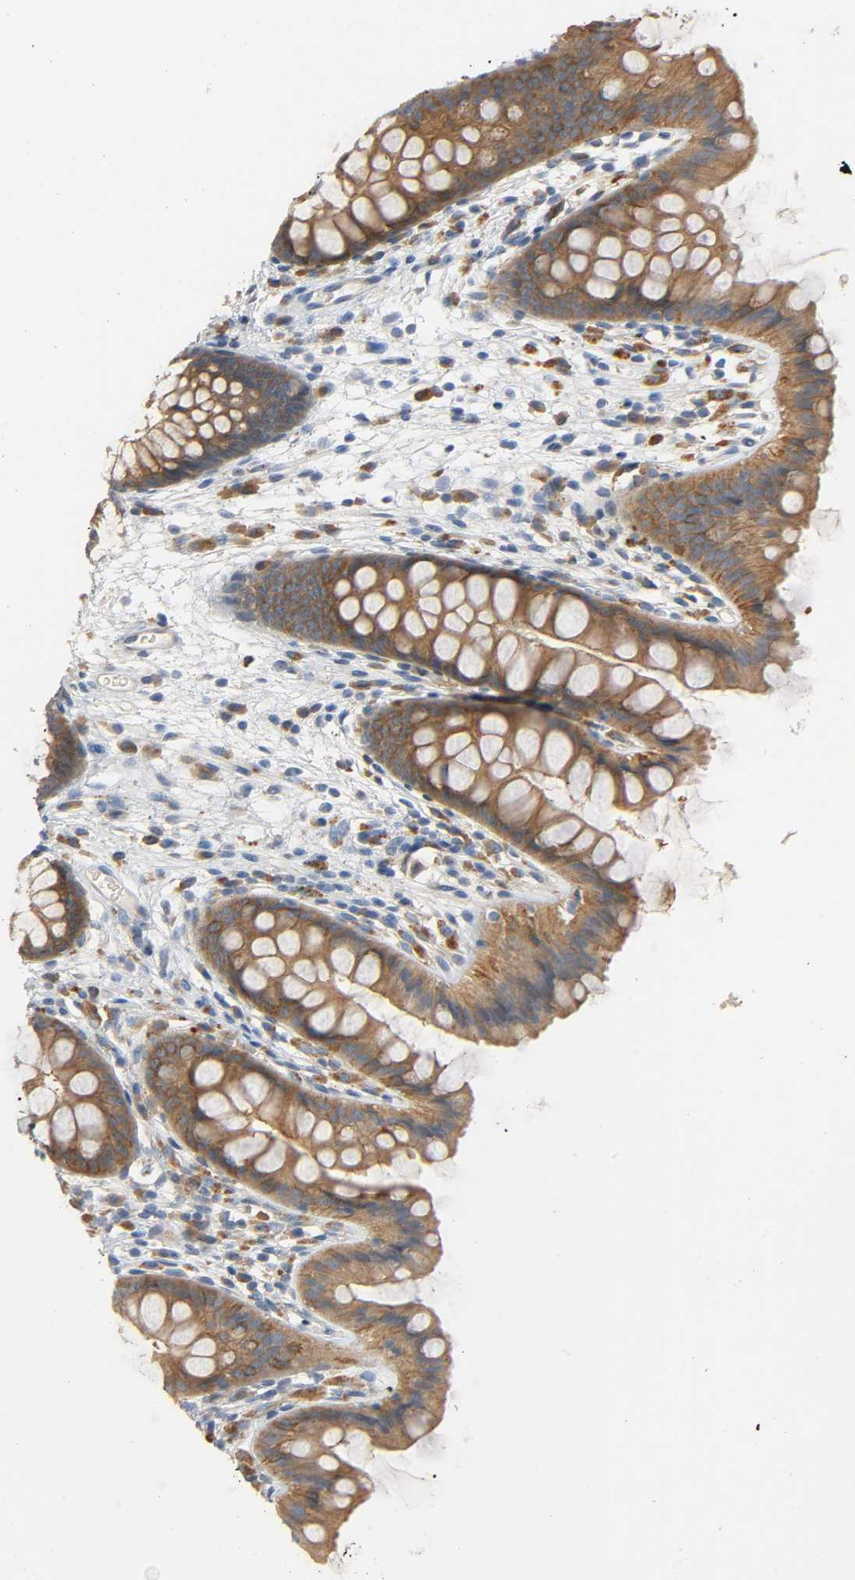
{"staining": {"intensity": "moderate", "quantity": "25%-75%", "location": "cytoplasmic/membranous"}, "tissue": "colon", "cell_type": "Endothelial cells", "image_type": "normal", "snomed": [{"axis": "morphology", "description": "Normal tissue, NOS"}, {"axis": "topography", "description": "Smooth muscle"}, {"axis": "topography", "description": "Colon"}], "caption": "Brown immunohistochemical staining in unremarkable human colon demonstrates moderate cytoplasmic/membranous expression in approximately 25%-75% of endothelial cells.", "gene": "ARPC1A", "patient": {"sex": "male", "age": 67}}